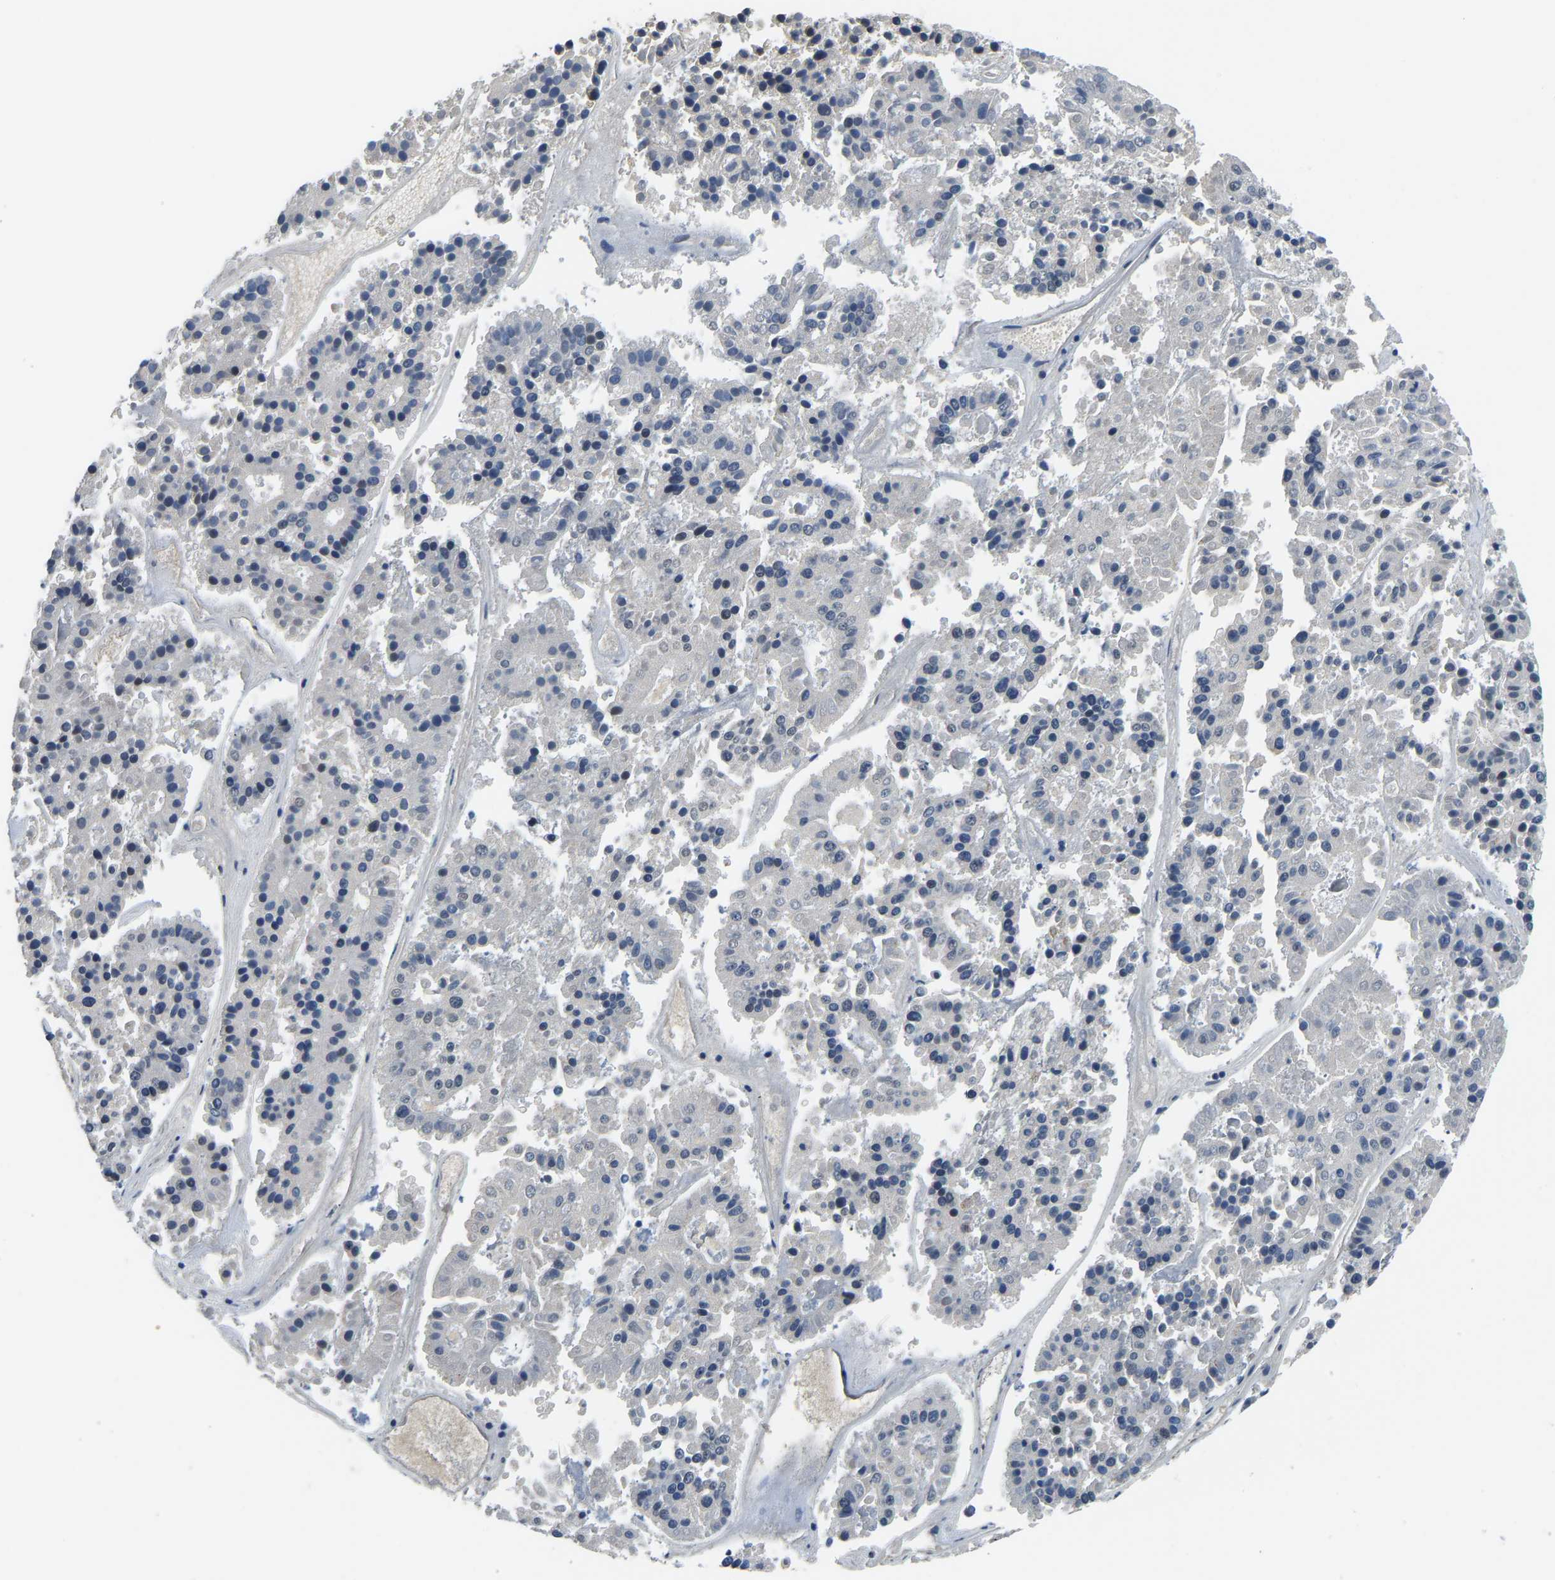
{"staining": {"intensity": "negative", "quantity": "none", "location": "none"}, "tissue": "pancreatic cancer", "cell_type": "Tumor cells", "image_type": "cancer", "snomed": [{"axis": "morphology", "description": "Adenocarcinoma, NOS"}, {"axis": "topography", "description": "Pancreas"}], "caption": "Protein analysis of pancreatic adenocarcinoma displays no significant expression in tumor cells. (DAB (3,3'-diaminobenzidine) immunohistochemistry (IHC), high magnification).", "gene": "GIMAP7", "patient": {"sex": "male", "age": 50}}